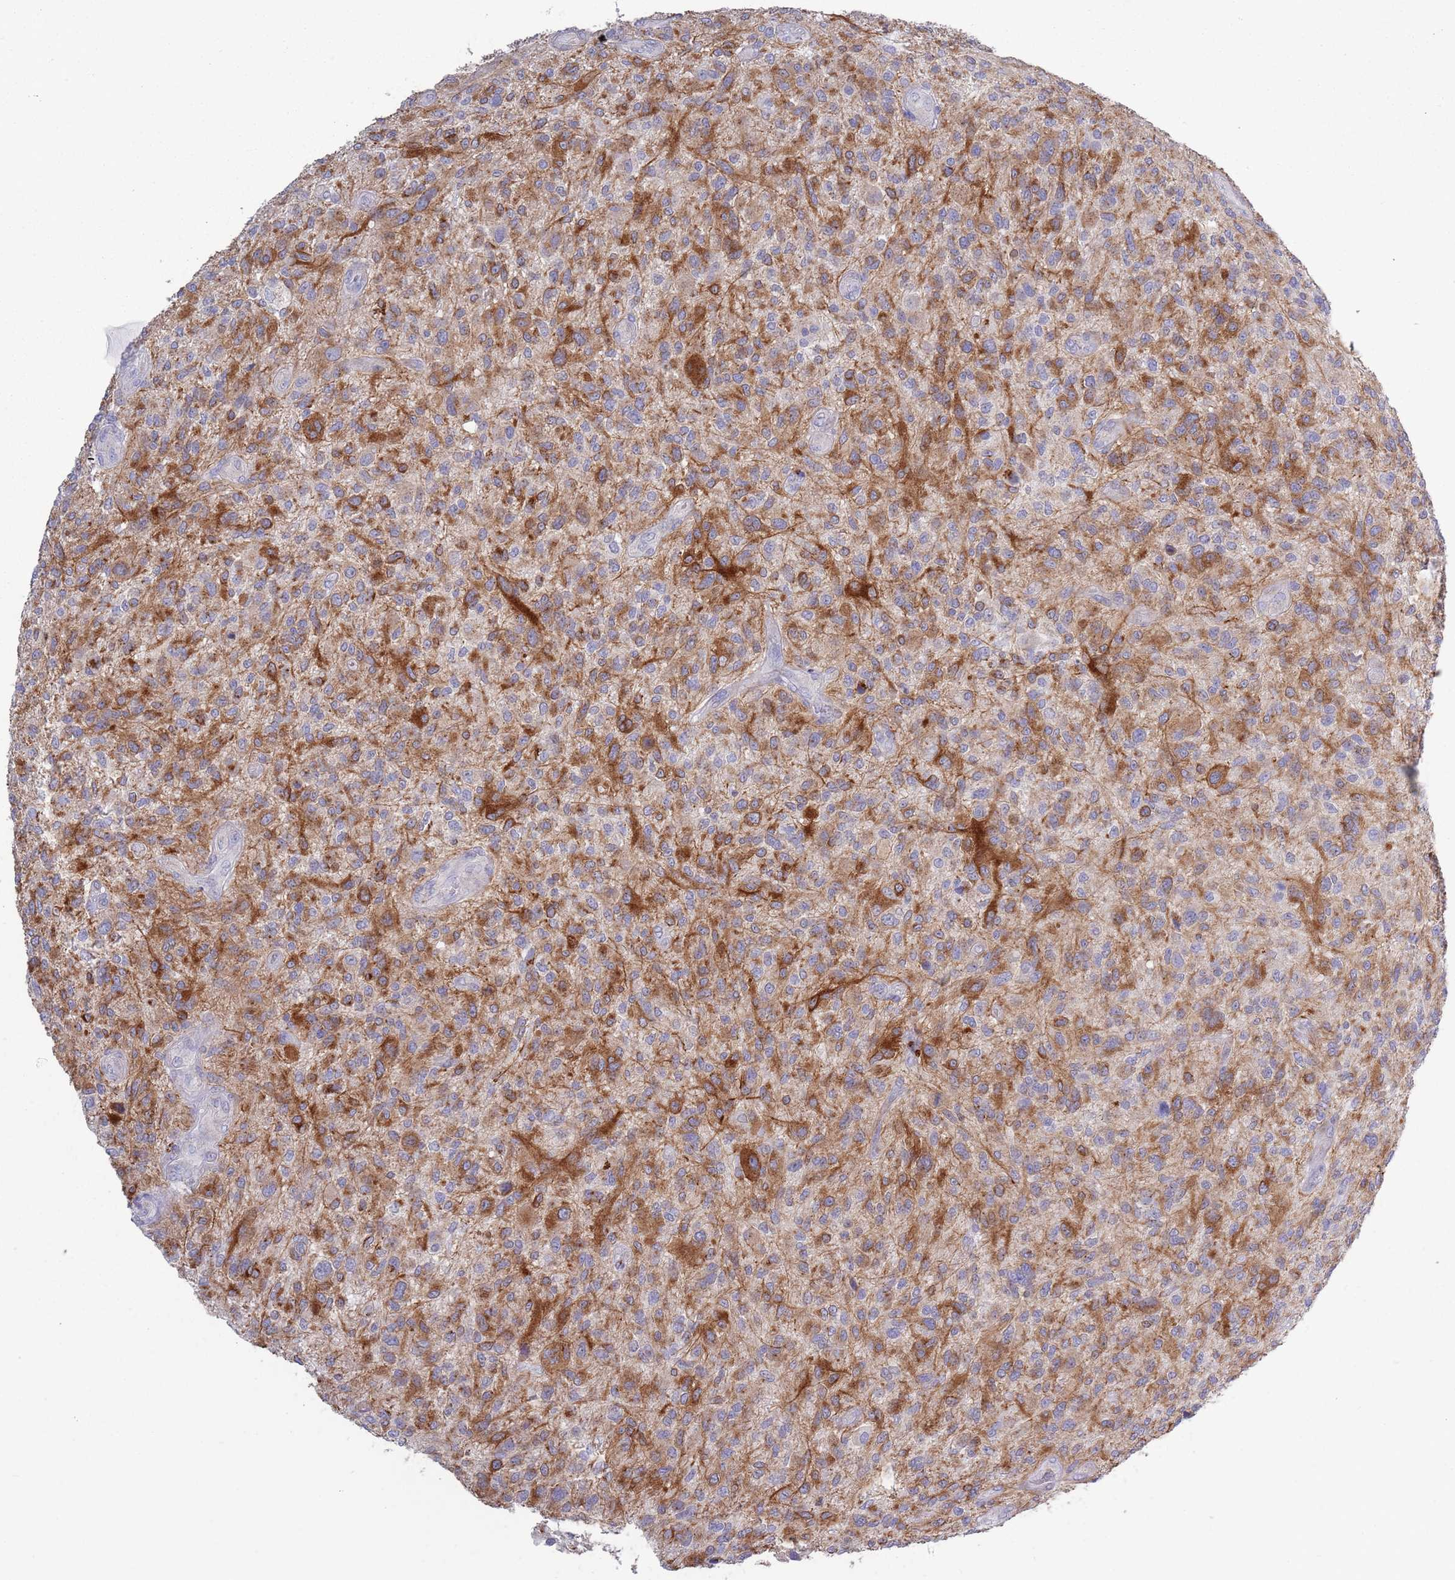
{"staining": {"intensity": "moderate", "quantity": "25%-75%", "location": "cytoplasmic/membranous"}, "tissue": "glioma", "cell_type": "Tumor cells", "image_type": "cancer", "snomed": [{"axis": "morphology", "description": "Glioma, malignant, High grade"}, {"axis": "topography", "description": "Brain"}], "caption": "Tumor cells demonstrate moderate cytoplasmic/membranous expression in approximately 25%-75% of cells in glioma.", "gene": "ACSBG1", "patient": {"sex": "male", "age": 47}}